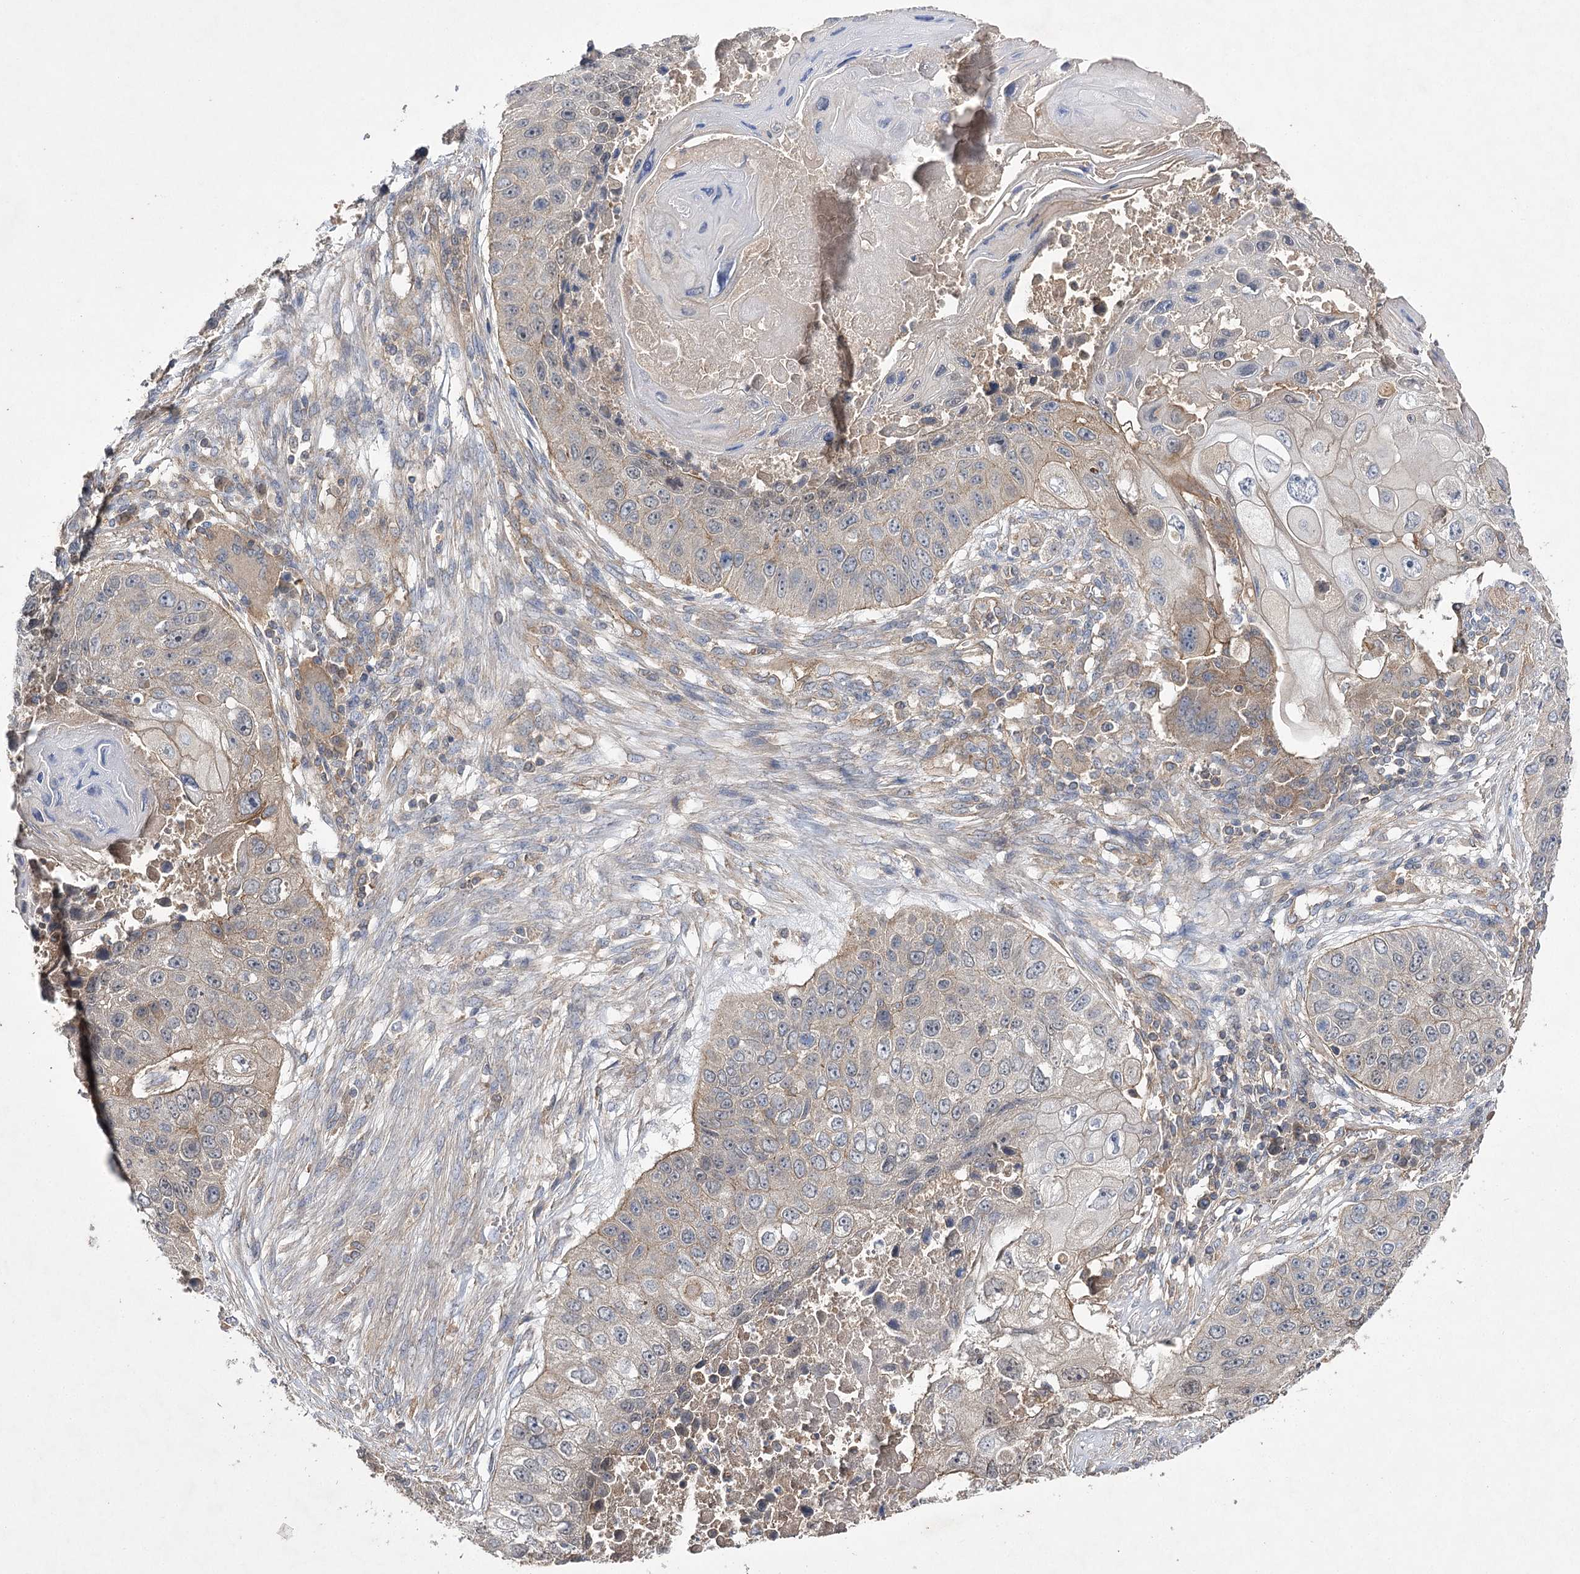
{"staining": {"intensity": "moderate", "quantity": "<25%", "location": "cytoplasmic/membranous"}, "tissue": "lung cancer", "cell_type": "Tumor cells", "image_type": "cancer", "snomed": [{"axis": "morphology", "description": "Squamous cell carcinoma, NOS"}, {"axis": "topography", "description": "Lung"}], "caption": "A low amount of moderate cytoplasmic/membranous staining is seen in approximately <25% of tumor cells in squamous cell carcinoma (lung) tissue. (IHC, brightfield microscopy, high magnification).", "gene": "BCR", "patient": {"sex": "male", "age": 61}}